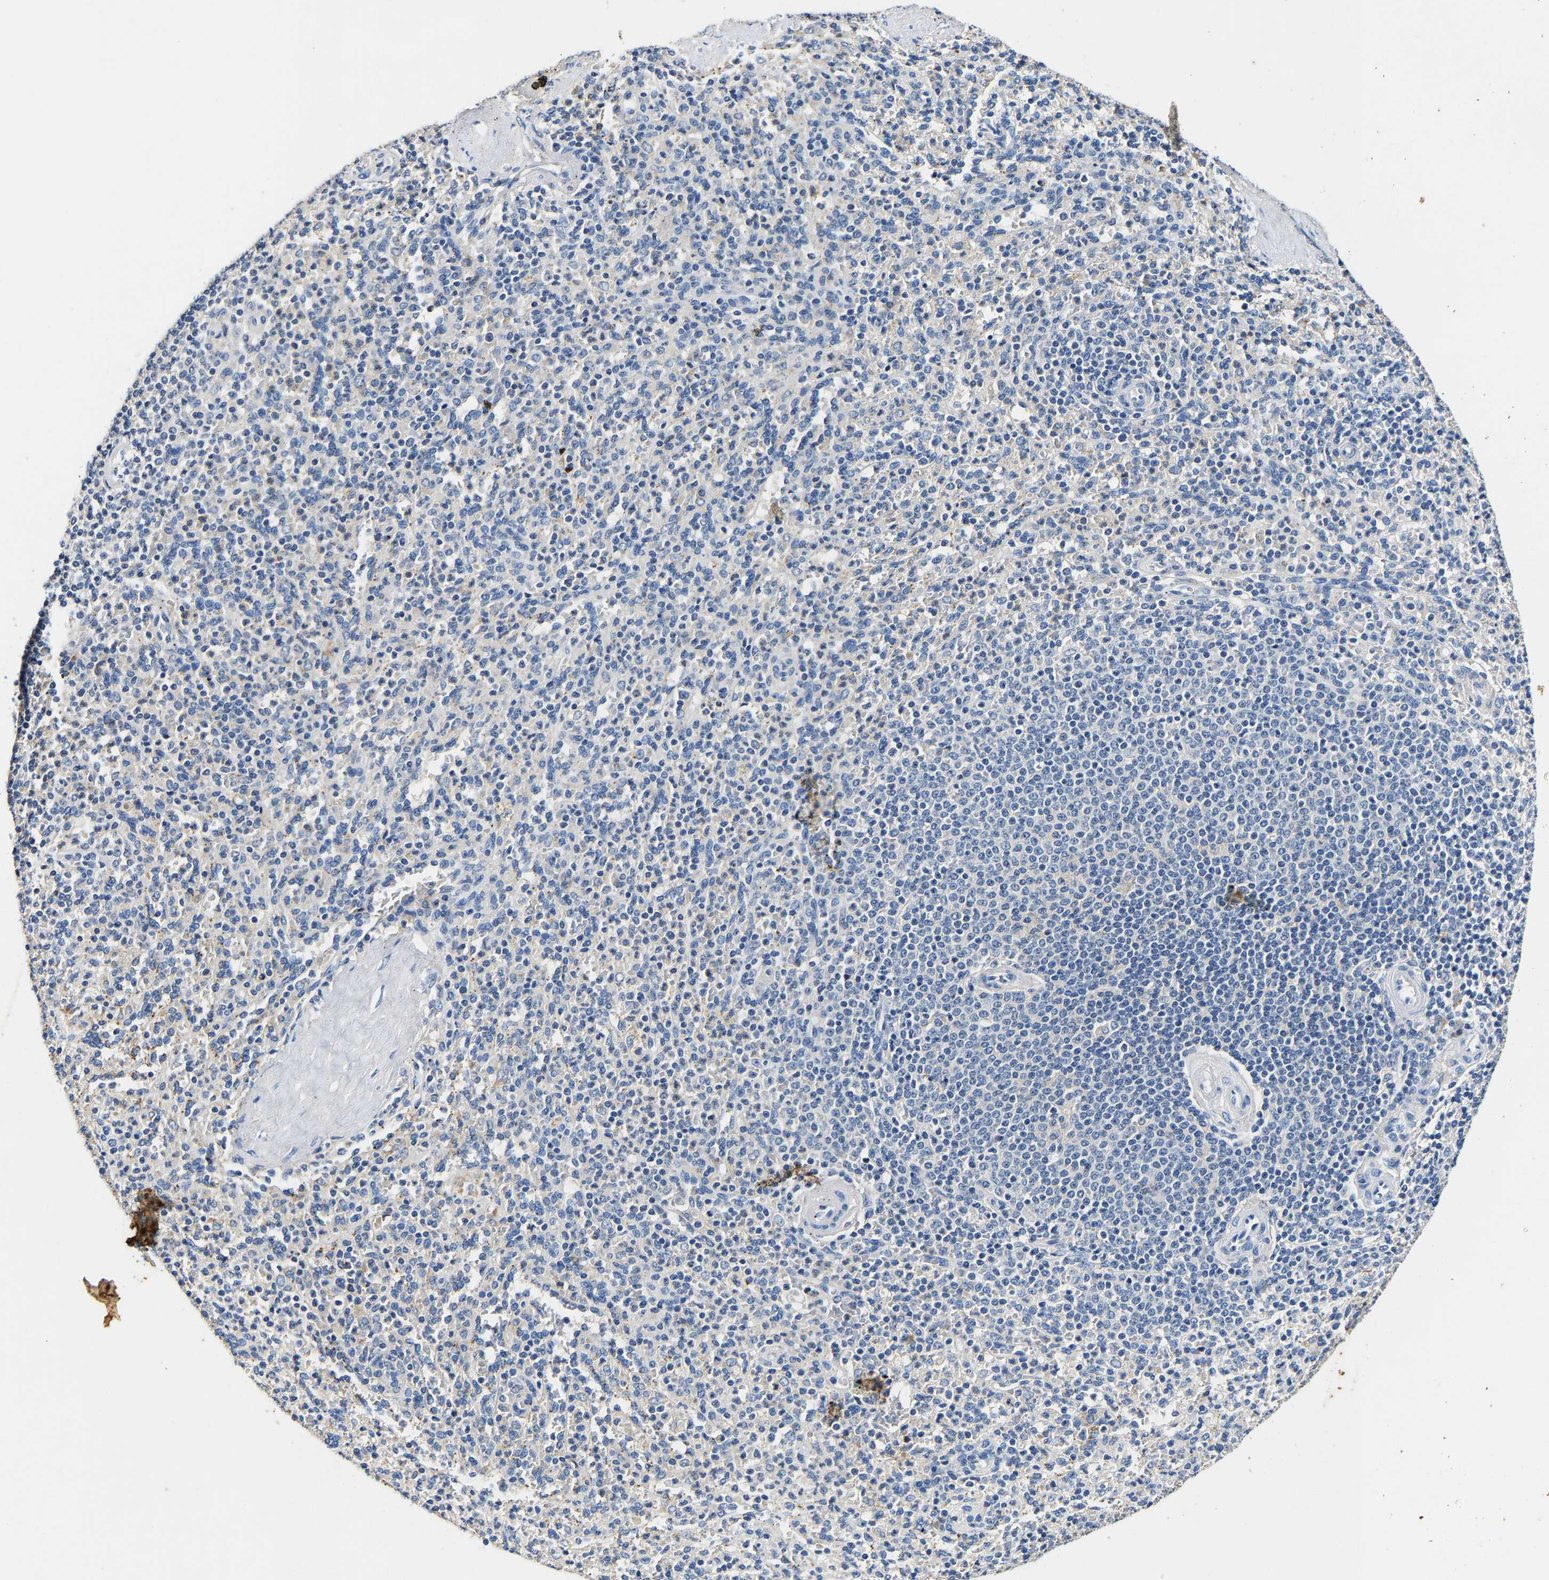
{"staining": {"intensity": "negative", "quantity": "none", "location": "none"}, "tissue": "spleen", "cell_type": "Cells in red pulp", "image_type": "normal", "snomed": [{"axis": "morphology", "description": "Normal tissue, NOS"}, {"axis": "topography", "description": "Spleen"}], "caption": "Immunohistochemistry (IHC) image of unremarkable human spleen stained for a protein (brown), which reveals no positivity in cells in red pulp.", "gene": "SLCO2B1", "patient": {"sex": "male", "age": 36}}